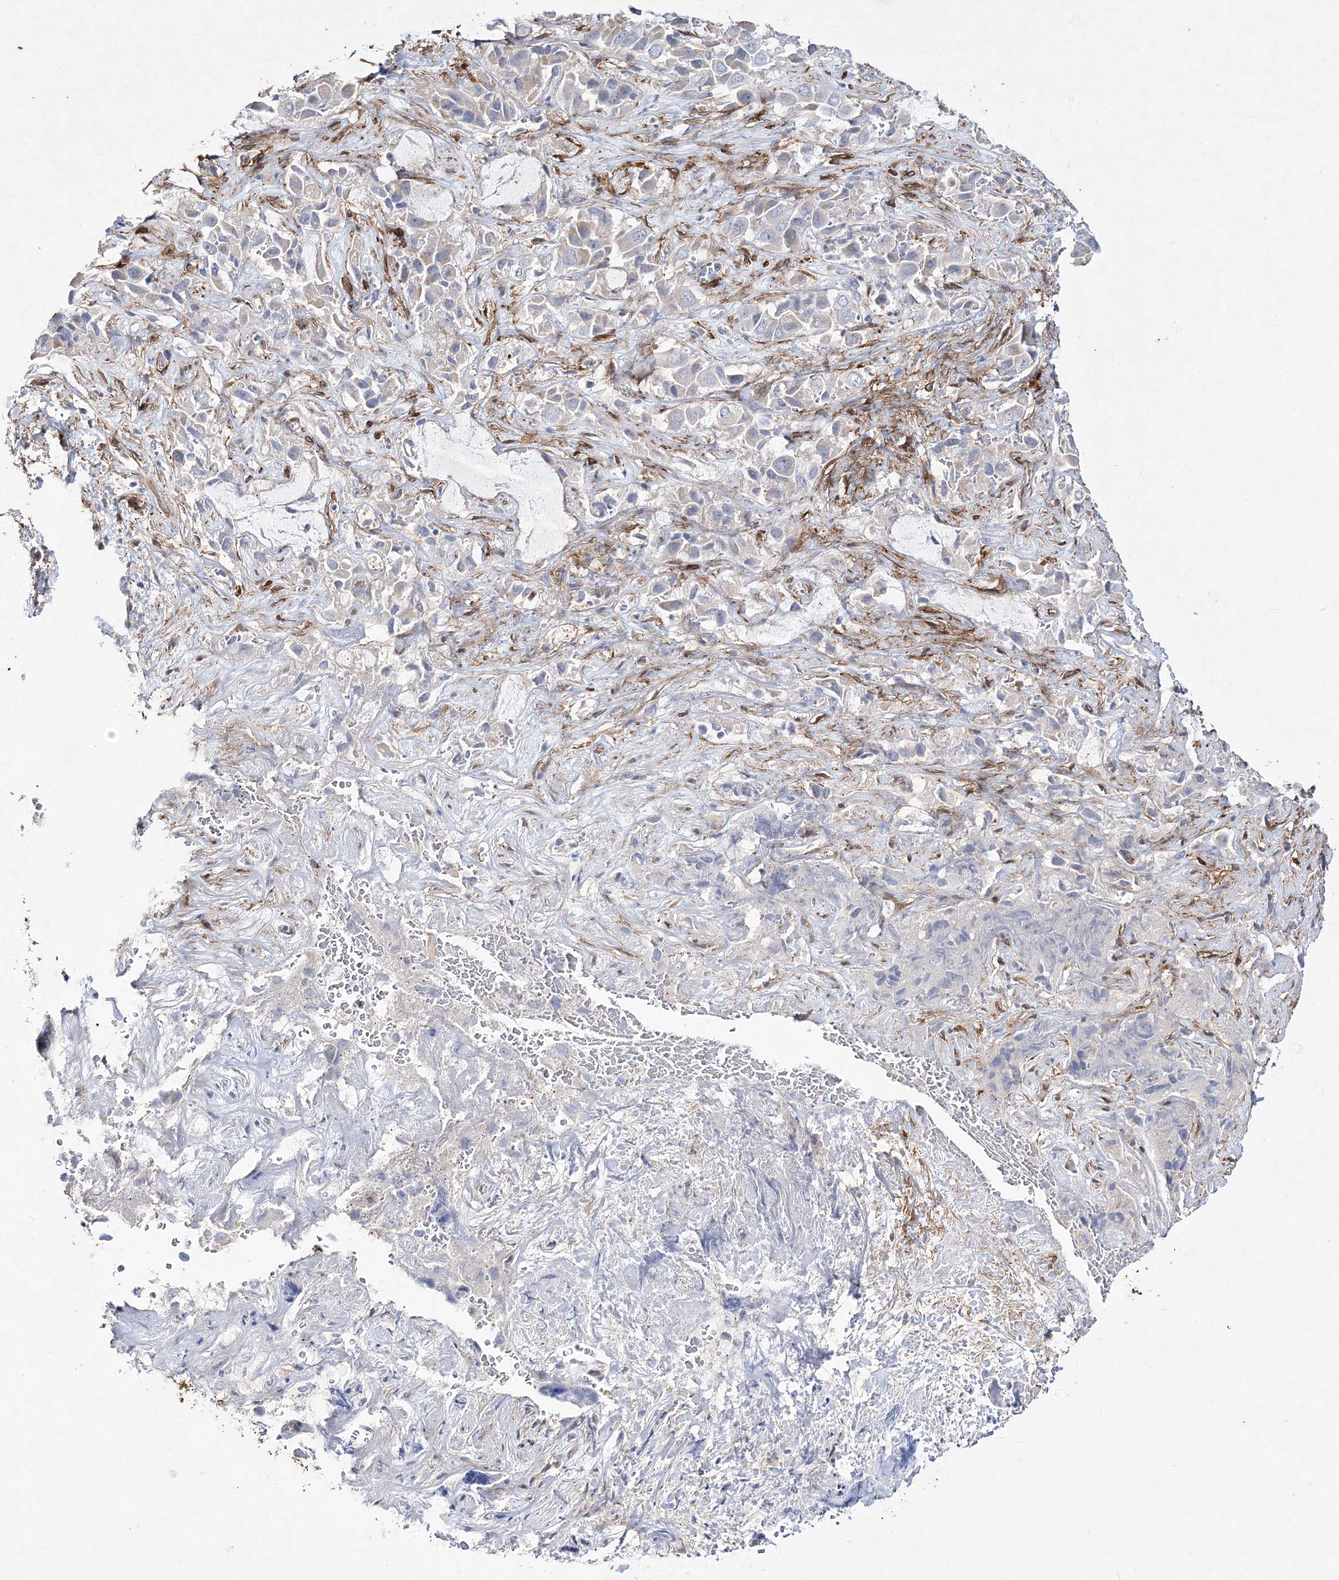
{"staining": {"intensity": "negative", "quantity": "none", "location": "none"}, "tissue": "liver cancer", "cell_type": "Tumor cells", "image_type": "cancer", "snomed": [{"axis": "morphology", "description": "Cholangiocarcinoma"}, {"axis": "topography", "description": "Liver"}], "caption": "Tumor cells are negative for brown protein staining in liver cancer. (Brightfield microscopy of DAB immunohistochemistry (IHC) at high magnification).", "gene": "ANO1", "patient": {"sex": "female", "age": 52}}